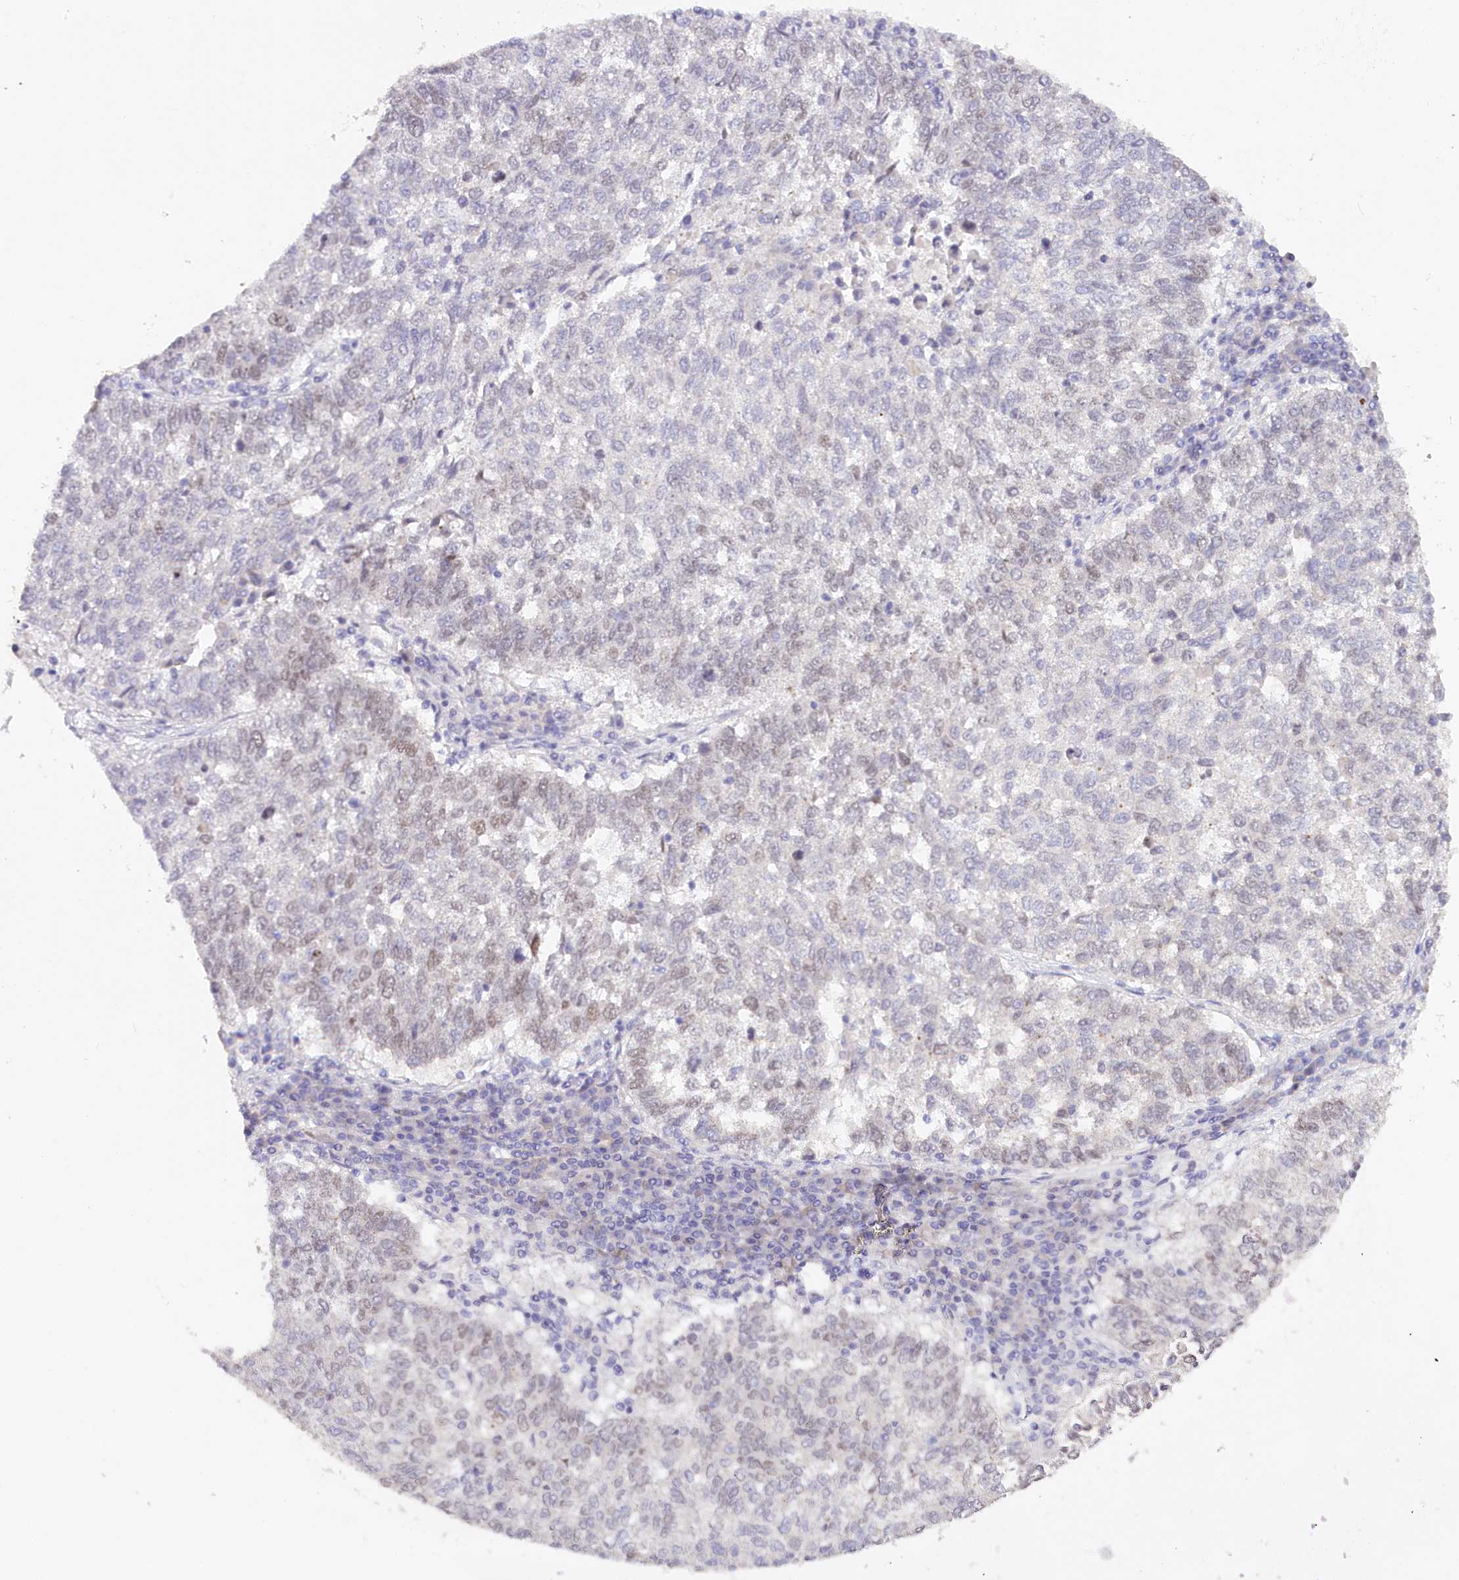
{"staining": {"intensity": "moderate", "quantity": "25%-75%", "location": "nuclear"}, "tissue": "lung cancer", "cell_type": "Tumor cells", "image_type": "cancer", "snomed": [{"axis": "morphology", "description": "Squamous cell carcinoma, NOS"}, {"axis": "topography", "description": "Lung"}], "caption": "Immunohistochemistry (DAB (3,3'-diaminobenzidine)) staining of lung cancer exhibits moderate nuclear protein positivity in about 25%-75% of tumor cells.", "gene": "TP53", "patient": {"sex": "male", "age": 73}}